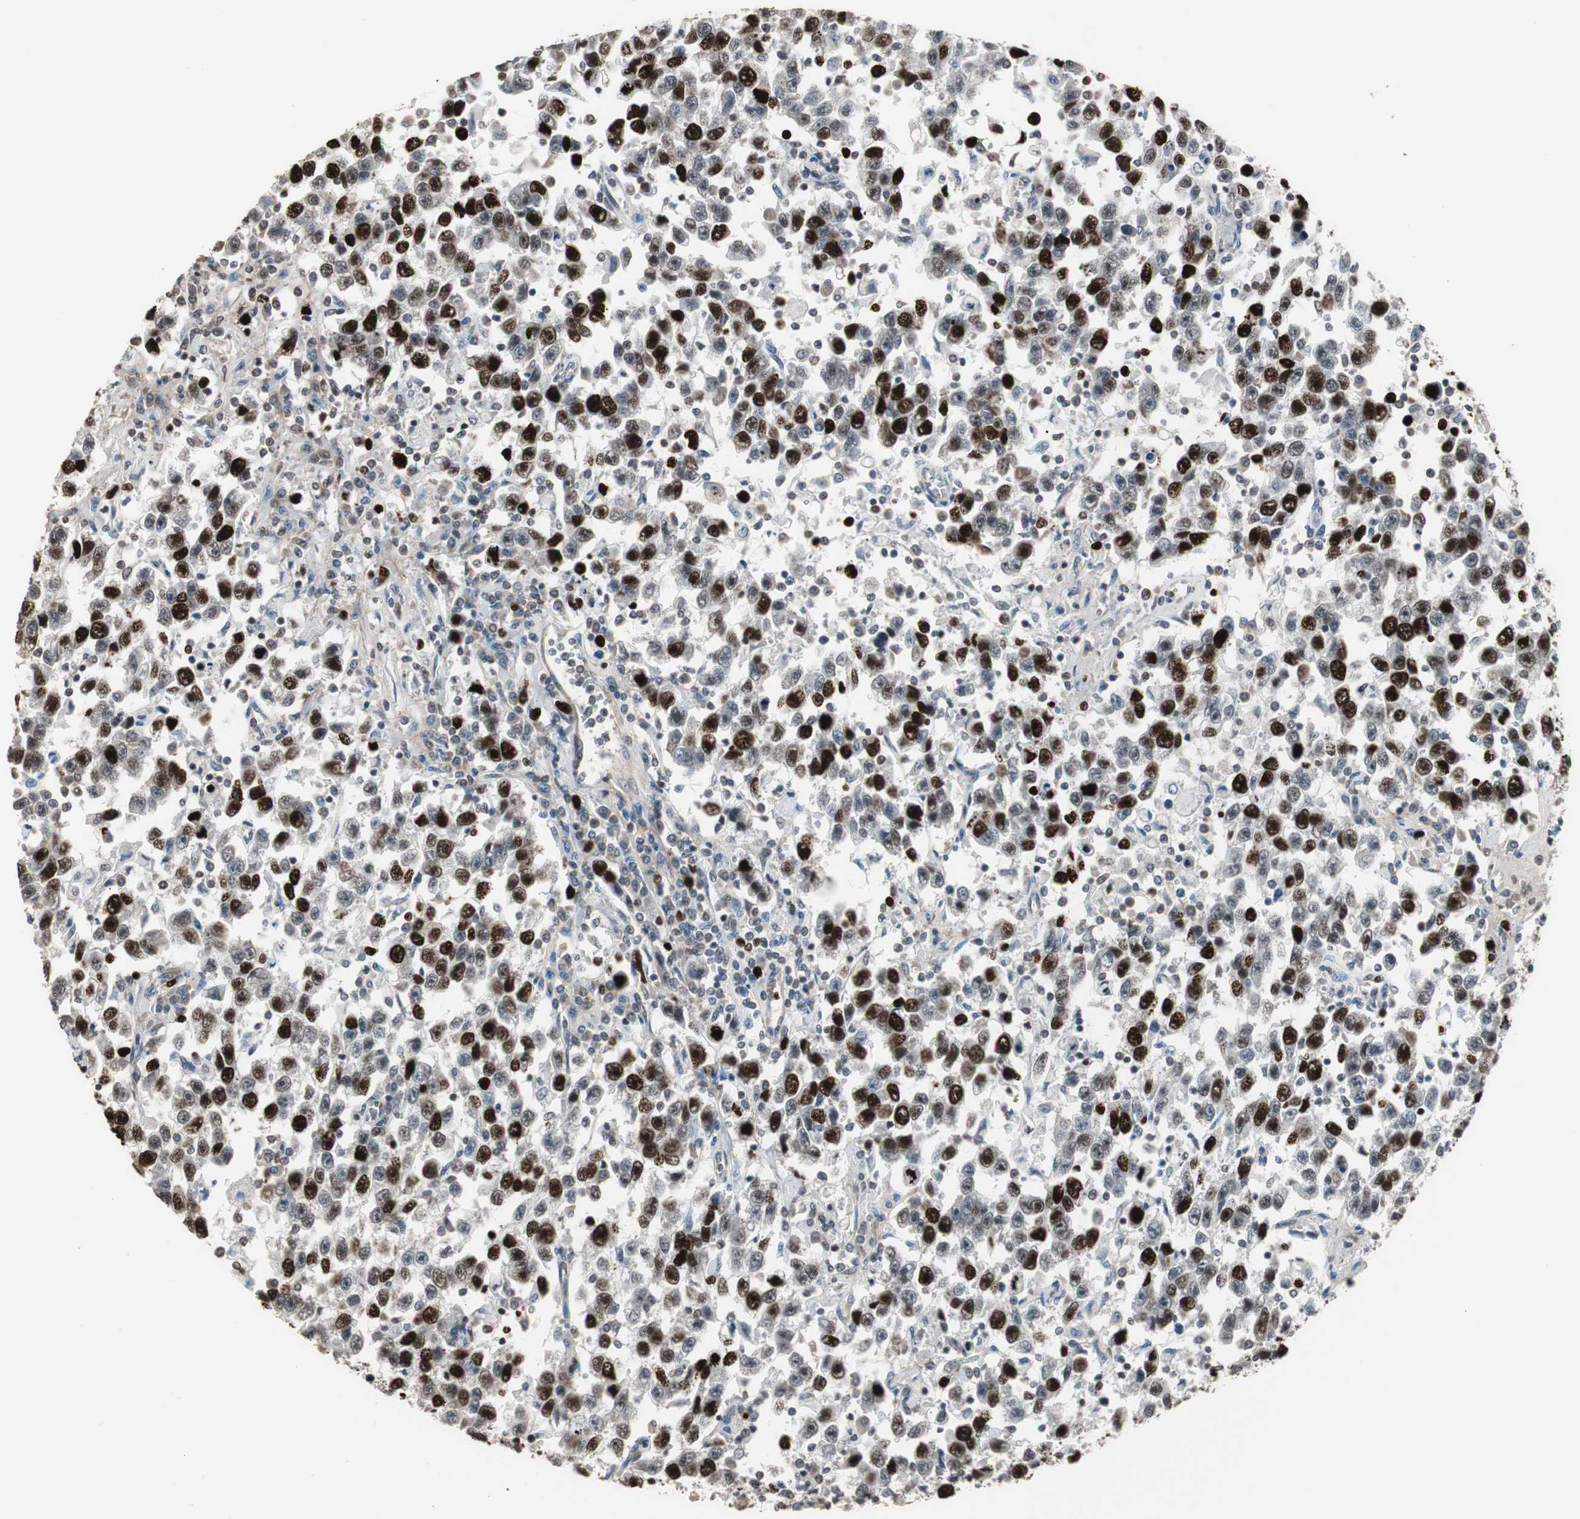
{"staining": {"intensity": "strong", "quantity": ">75%", "location": "nuclear"}, "tissue": "testis cancer", "cell_type": "Tumor cells", "image_type": "cancer", "snomed": [{"axis": "morphology", "description": "Seminoma, NOS"}, {"axis": "topography", "description": "Testis"}], "caption": "IHC of seminoma (testis) exhibits high levels of strong nuclear staining in approximately >75% of tumor cells.", "gene": "TOP2A", "patient": {"sex": "male", "age": 41}}